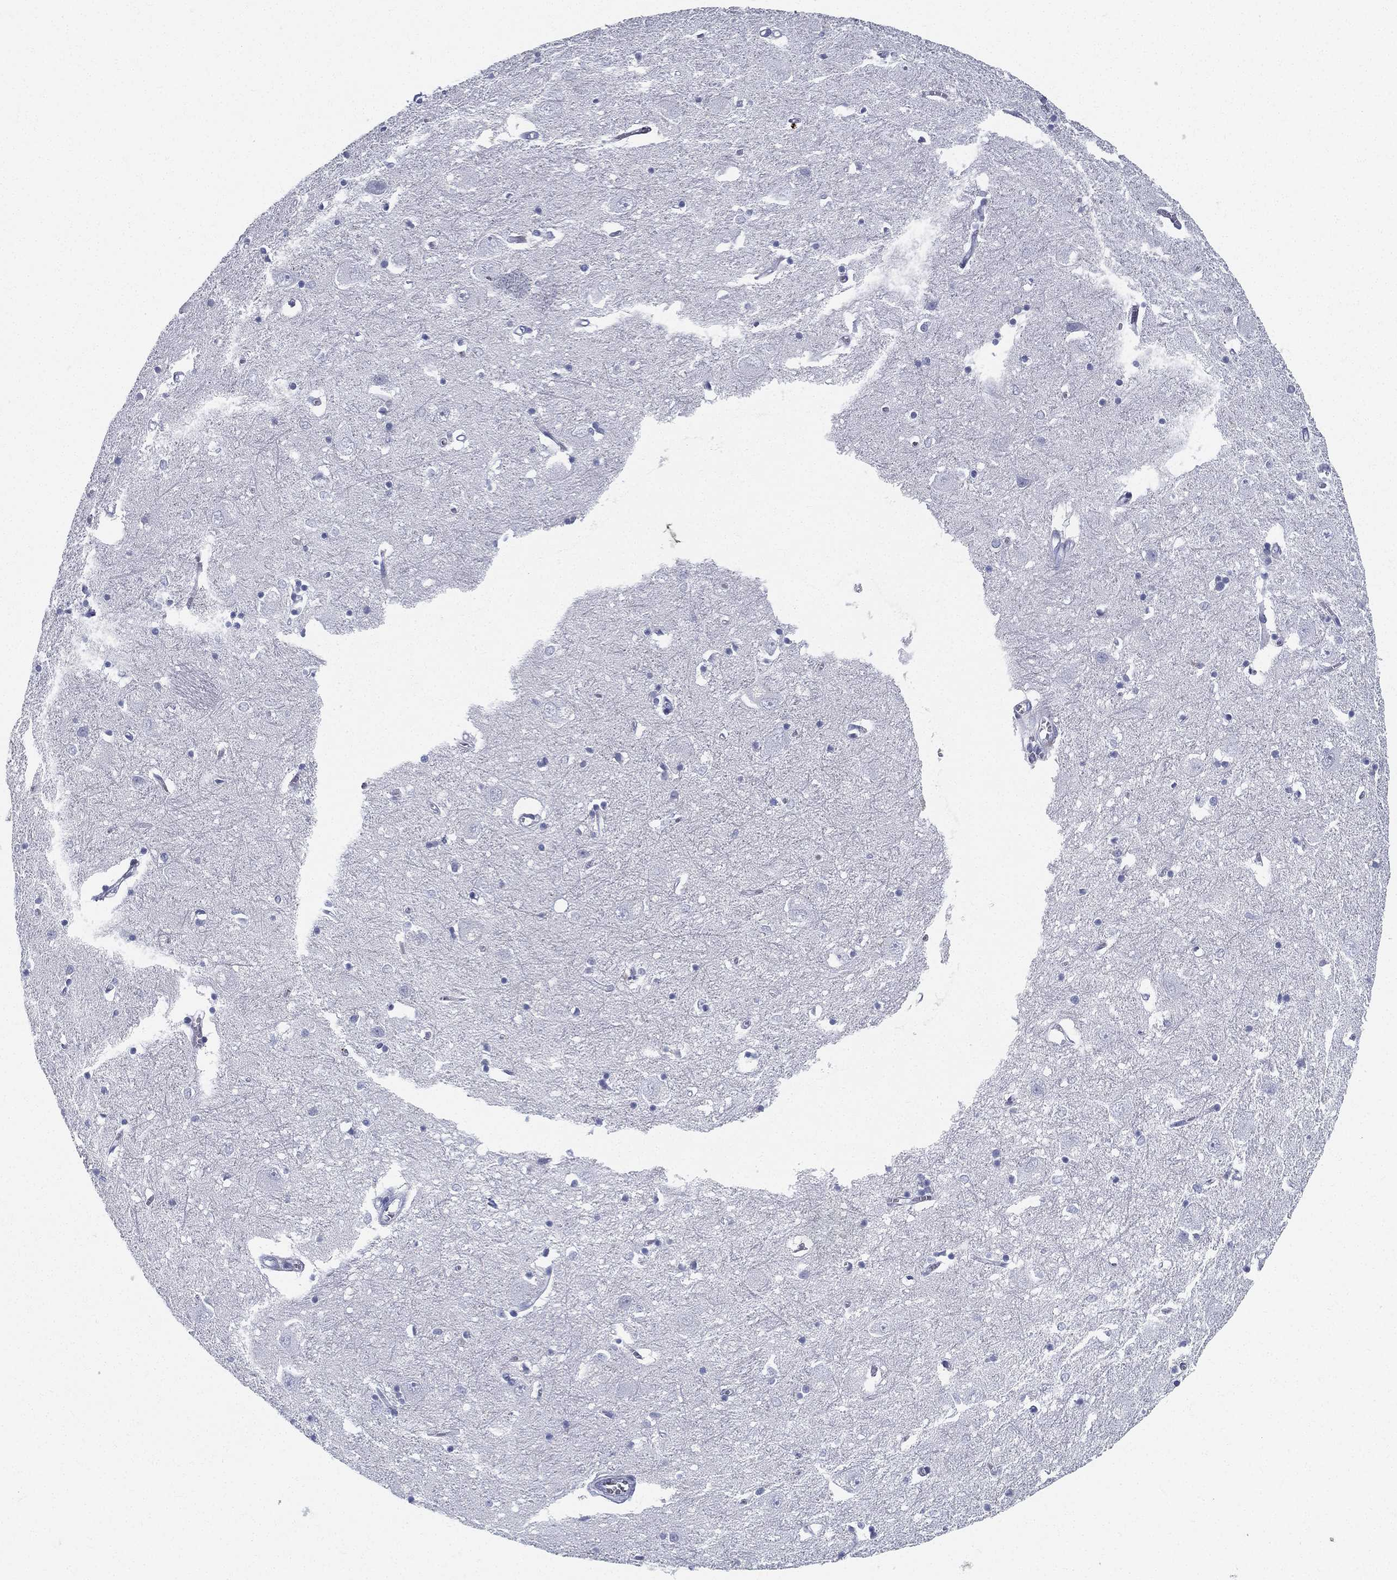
{"staining": {"intensity": "negative", "quantity": "none", "location": "none"}, "tissue": "caudate", "cell_type": "Glial cells", "image_type": "normal", "snomed": [{"axis": "morphology", "description": "Normal tissue, NOS"}, {"axis": "topography", "description": "Lateral ventricle wall"}], "caption": "Immunohistochemistry (IHC) of normal human caudate reveals no expression in glial cells. Brightfield microscopy of IHC stained with DAB (brown) and hematoxylin (blue), captured at high magnification.", "gene": "SPPL2C", "patient": {"sex": "male", "age": 54}}